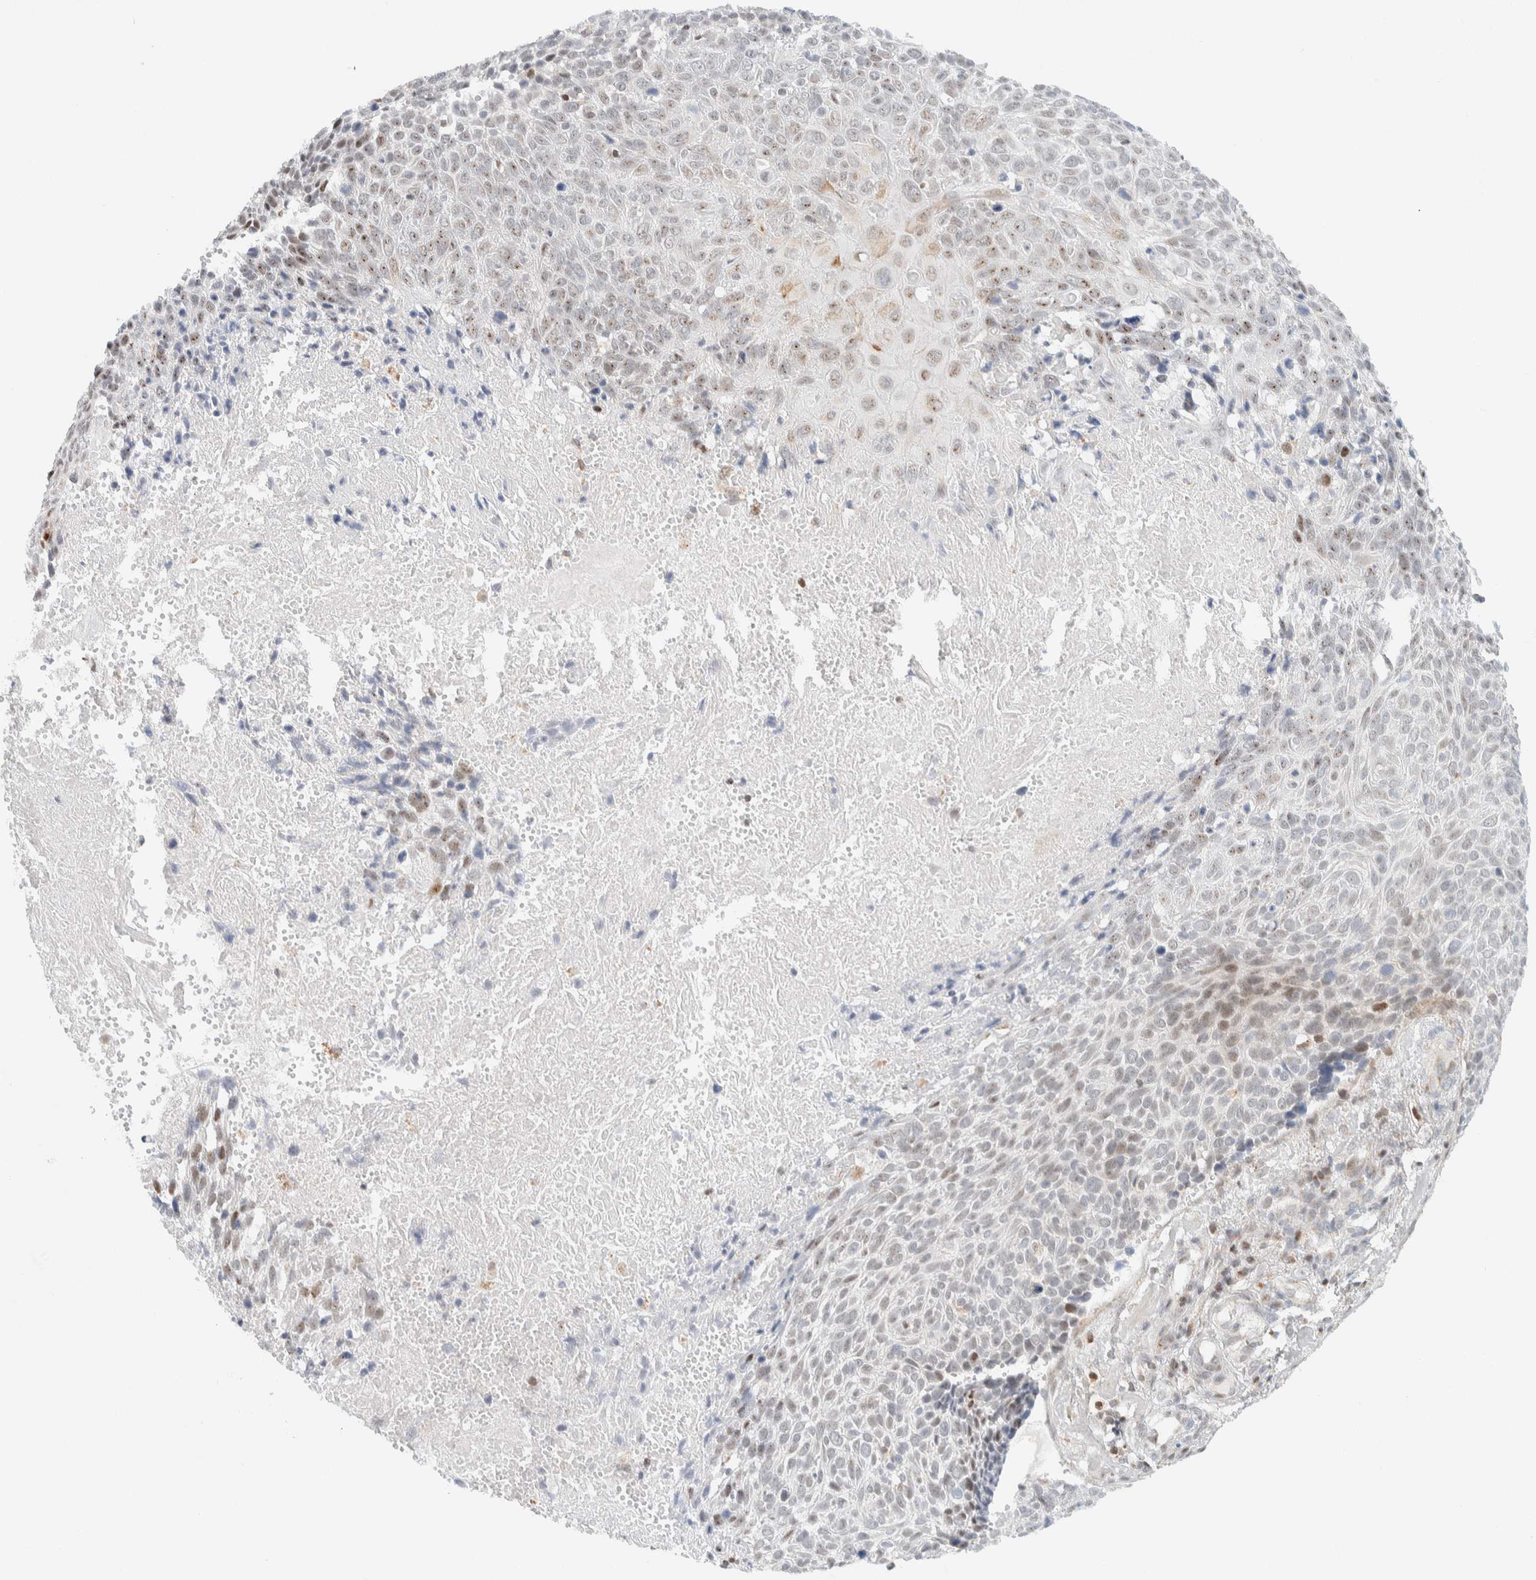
{"staining": {"intensity": "weak", "quantity": "<25%", "location": "nuclear"}, "tissue": "cervical cancer", "cell_type": "Tumor cells", "image_type": "cancer", "snomed": [{"axis": "morphology", "description": "Squamous cell carcinoma, NOS"}, {"axis": "topography", "description": "Cervix"}], "caption": "Photomicrograph shows no significant protein positivity in tumor cells of cervical cancer (squamous cell carcinoma).", "gene": "TSPAN32", "patient": {"sex": "female", "age": 74}}